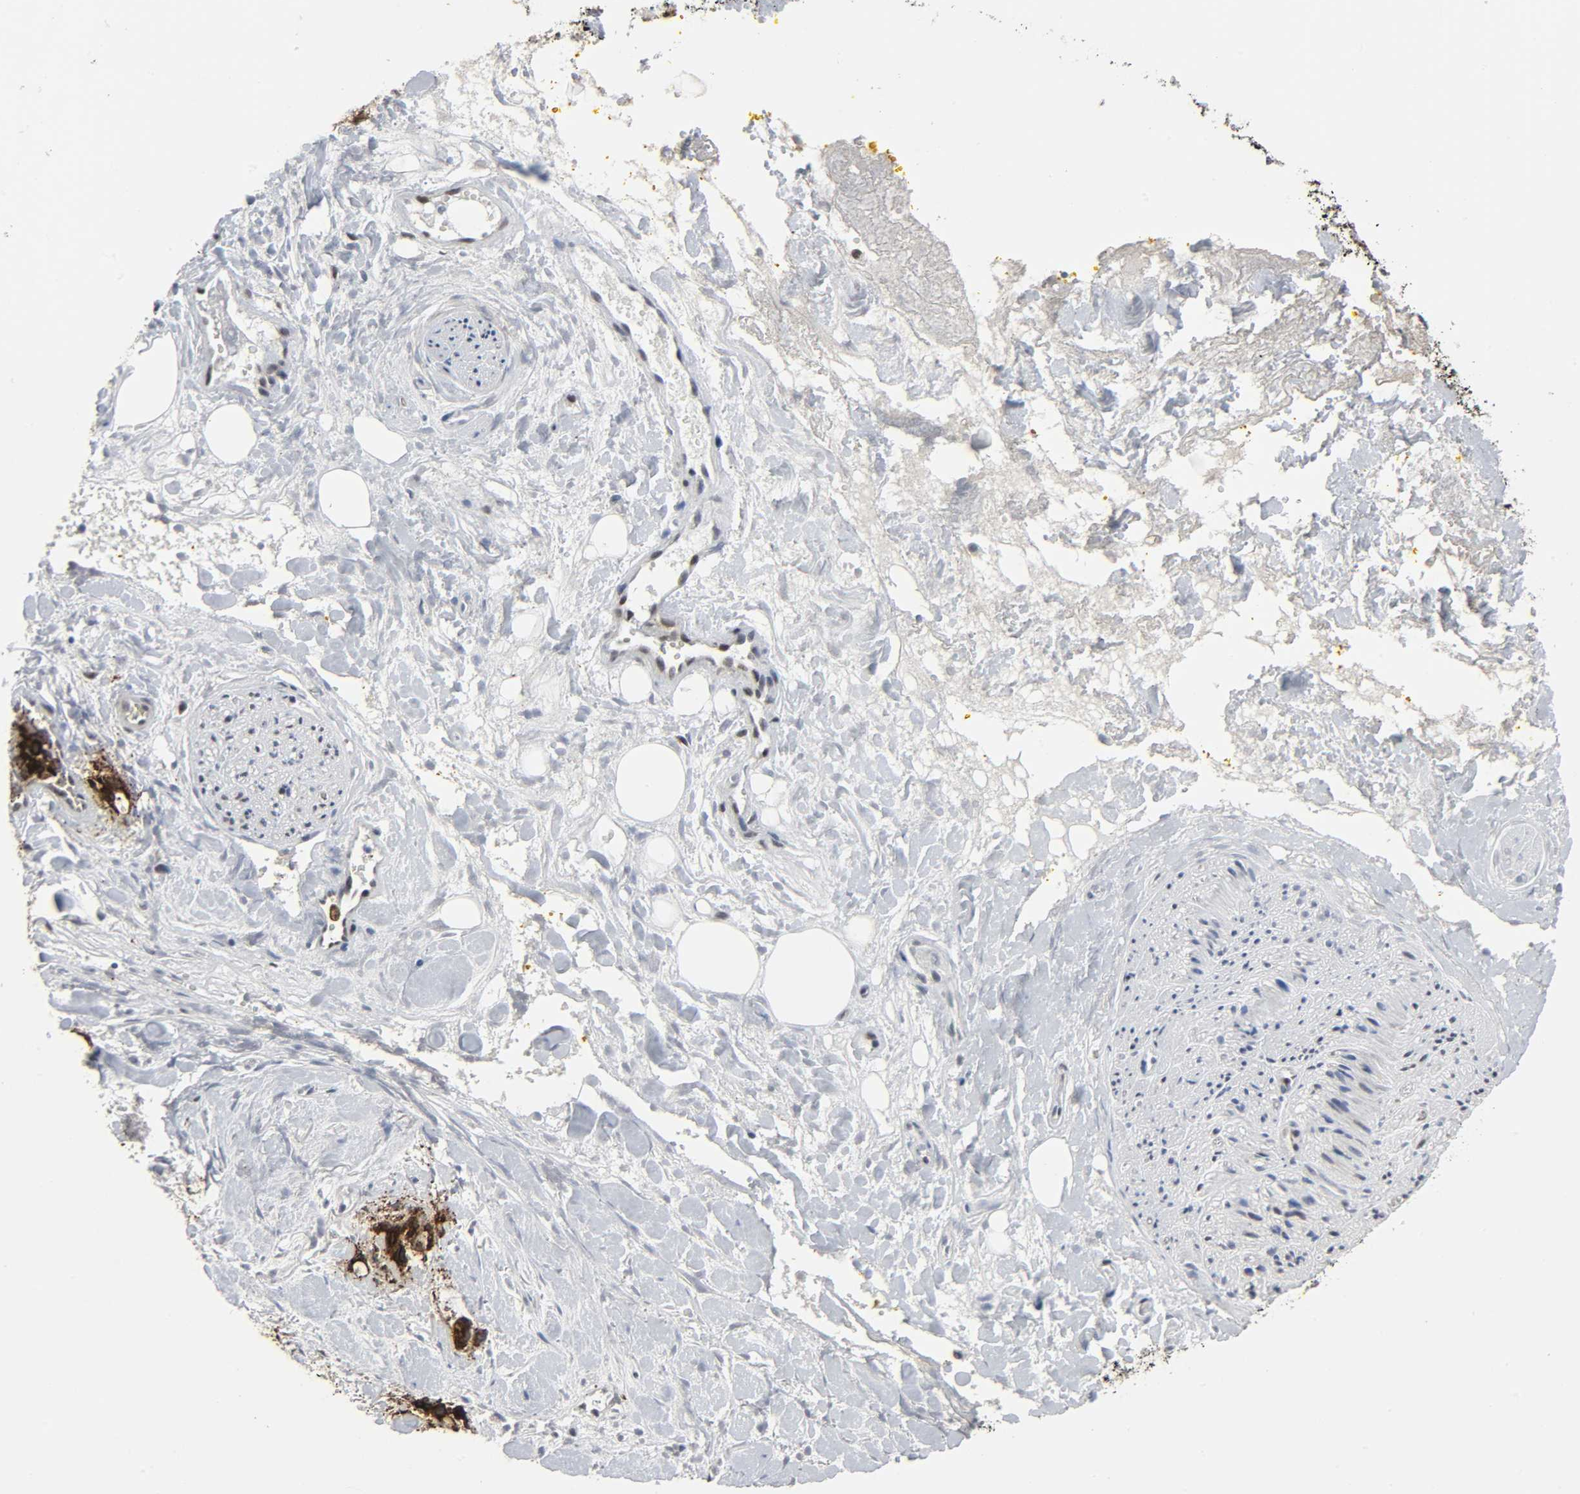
{"staining": {"intensity": "strong", "quantity": ">75%", "location": "cytoplasmic/membranous"}, "tissue": "pancreatic cancer", "cell_type": "Tumor cells", "image_type": "cancer", "snomed": [{"axis": "morphology", "description": "Adenocarcinoma, NOS"}, {"axis": "topography", "description": "Pancreas"}], "caption": "DAB immunohistochemical staining of human pancreatic cancer (adenocarcinoma) demonstrates strong cytoplasmic/membranous protein expression in approximately >75% of tumor cells. Immunohistochemistry (ihc) stains the protein in brown and the nuclei are stained blue.", "gene": "MUC1", "patient": {"sex": "male", "age": 70}}